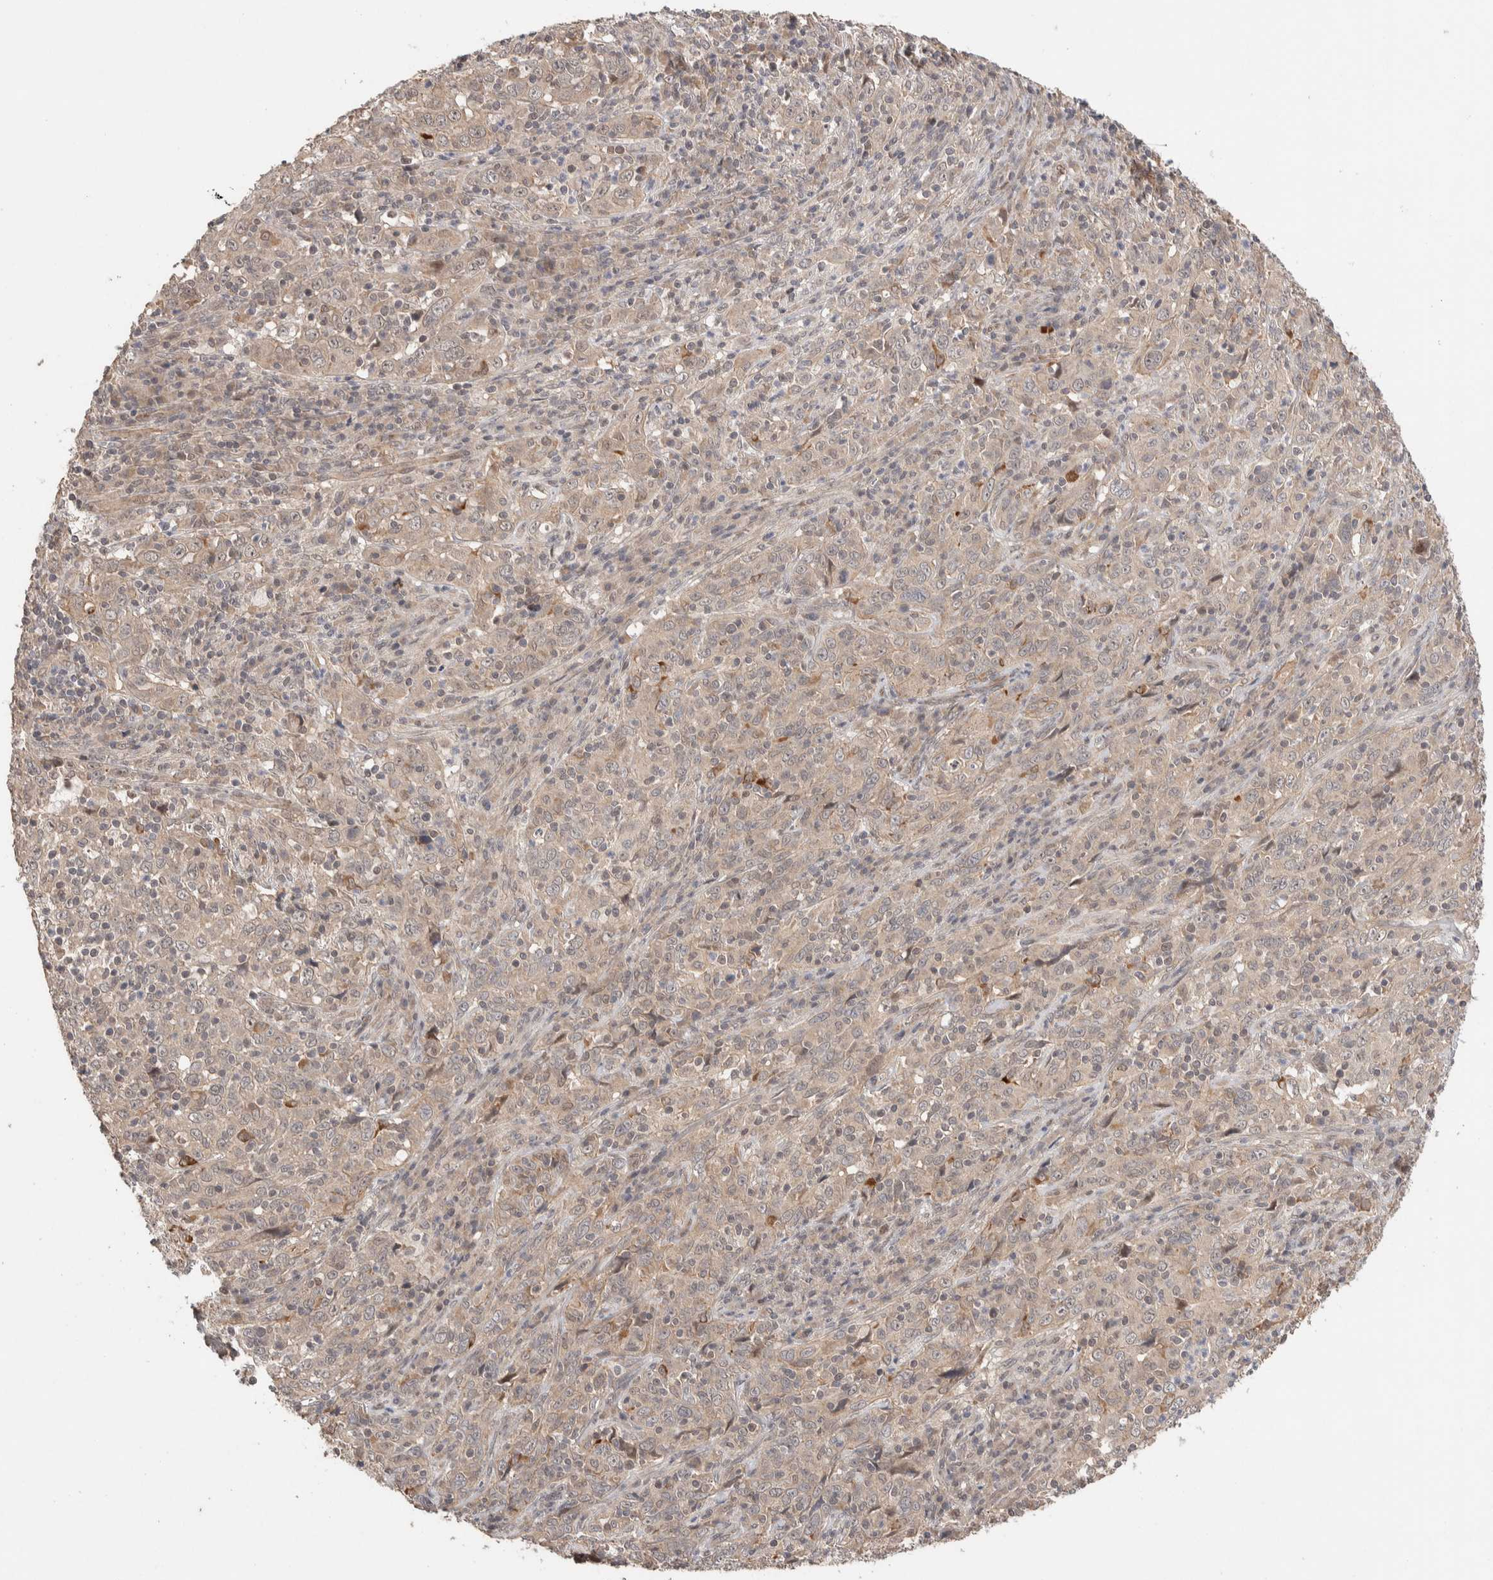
{"staining": {"intensity": "weak", "quantity": ">75%", "location": "cytoplasmic/membranous"}, "tissue": "cervical cancer", "cell_type": "Tumor cells", "image_type": "cancer", "snomed": [{"axis": "morphology", "description": "Squamous cell carcinoma, NOS"}, {"axis": "topography", "description": "Cervix"}], "caption": "Cervical cancer (squamous cell carcinoma) stained for a protein exhibits weak cytoplasmic/membranous positivity in tumor cells. Nuclei are stained in blue.", "gene": "PRDM15", "patient": {"sex": "female", "age": 46}}